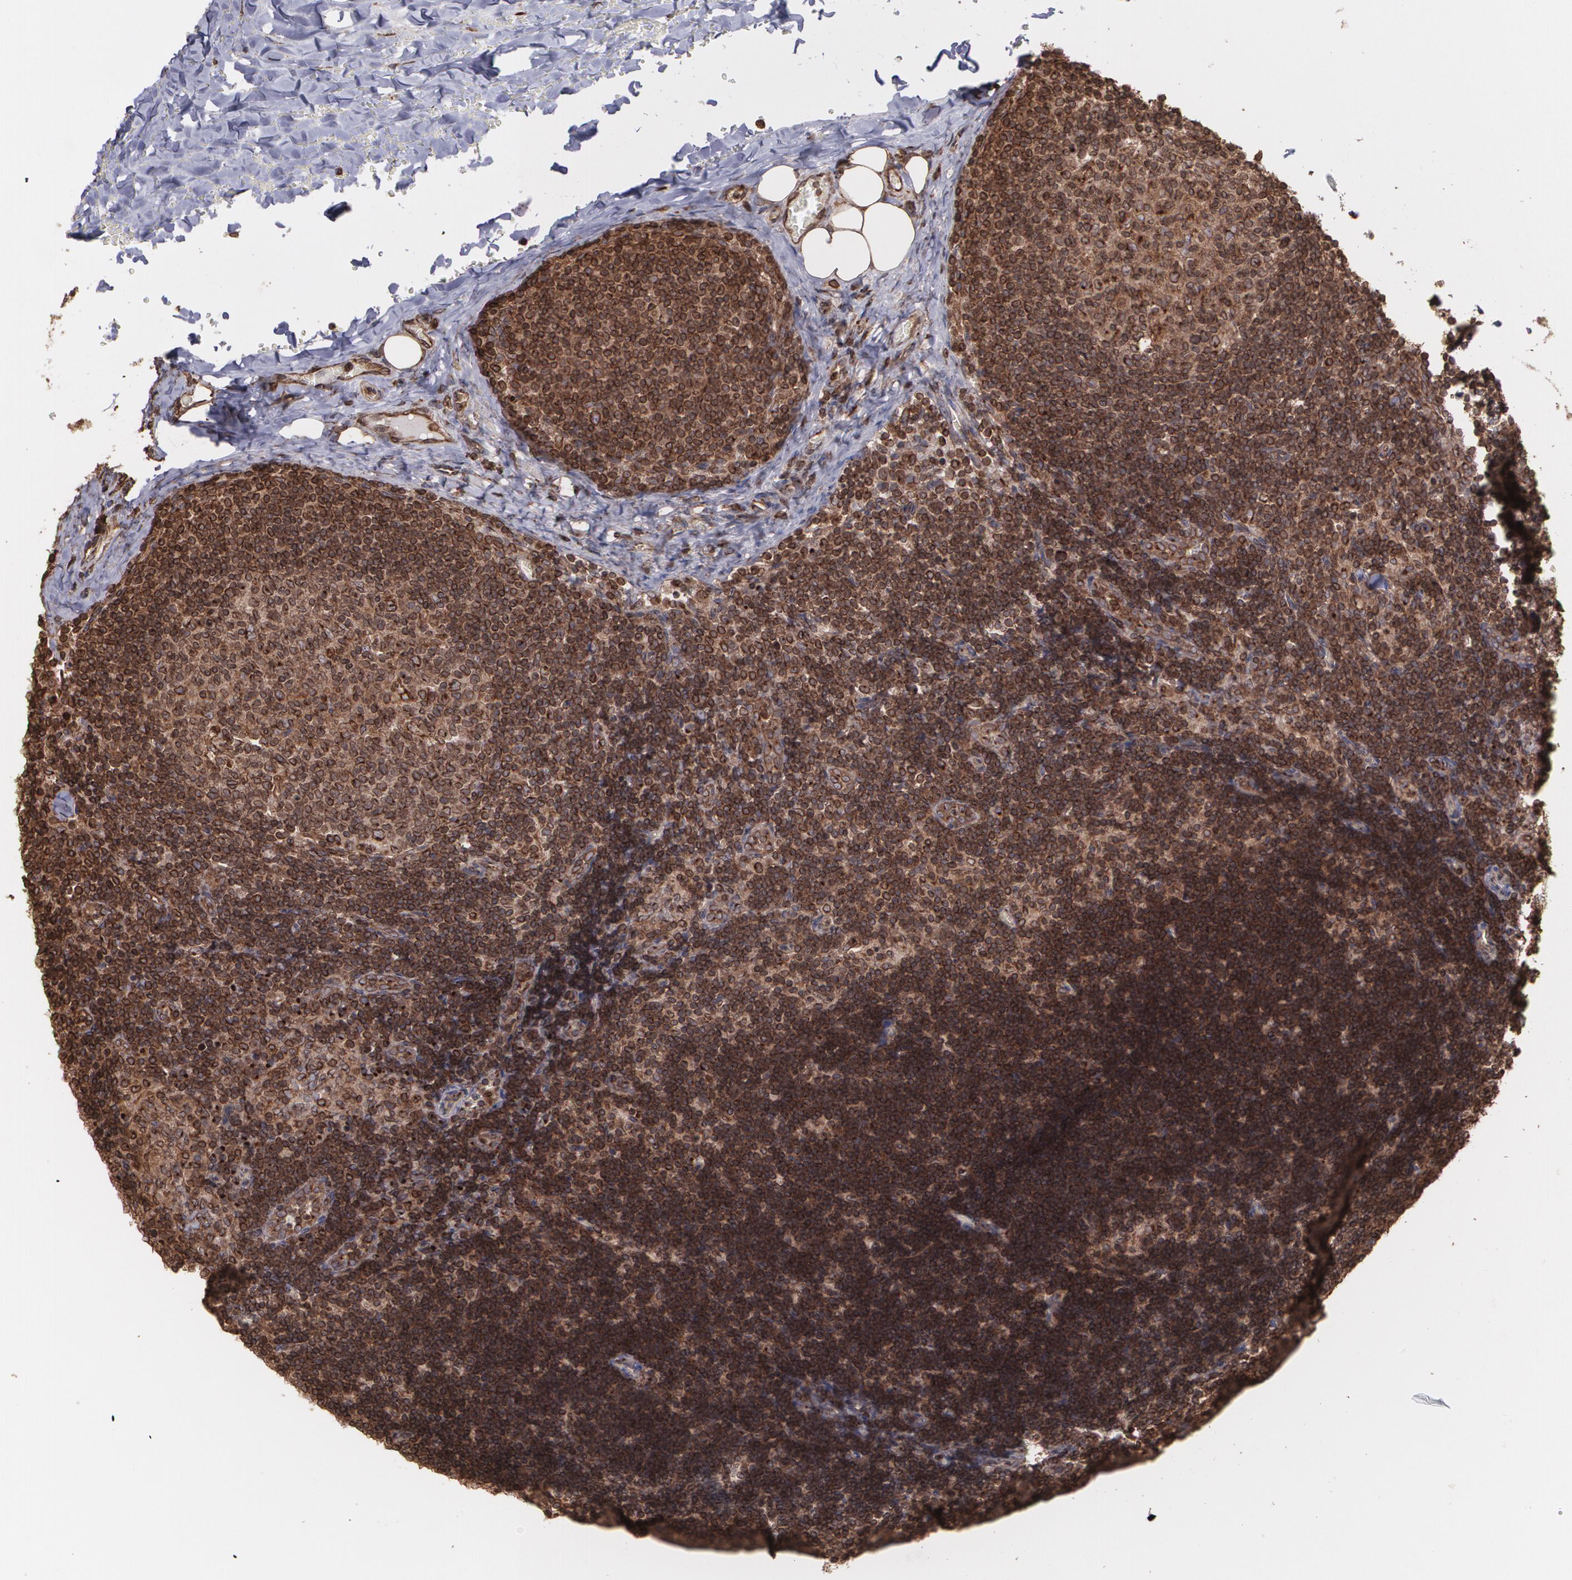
{"staining": {"intensity": "strong", "quantity": ">75%", "location": "cytoplasmic/membranous"}, "tissue": "lymph node", "cell_type": "Germinal center cells", "image_type": "normal", "snomed": [{"axis": "morphology", "description": "Normal tissue, NOS"}, {"axis": "topography", "description": "Lymph node"}, {"axis": "topography", "description": "Salivary gland"}], "caption": "Protein staining shows strong cytoplasmic/membranous positivity in approximately >75% of germinal center cells in benign lymph node.", "gene": "TRIP11", "patient": {"sex": "male", "age": 8}}